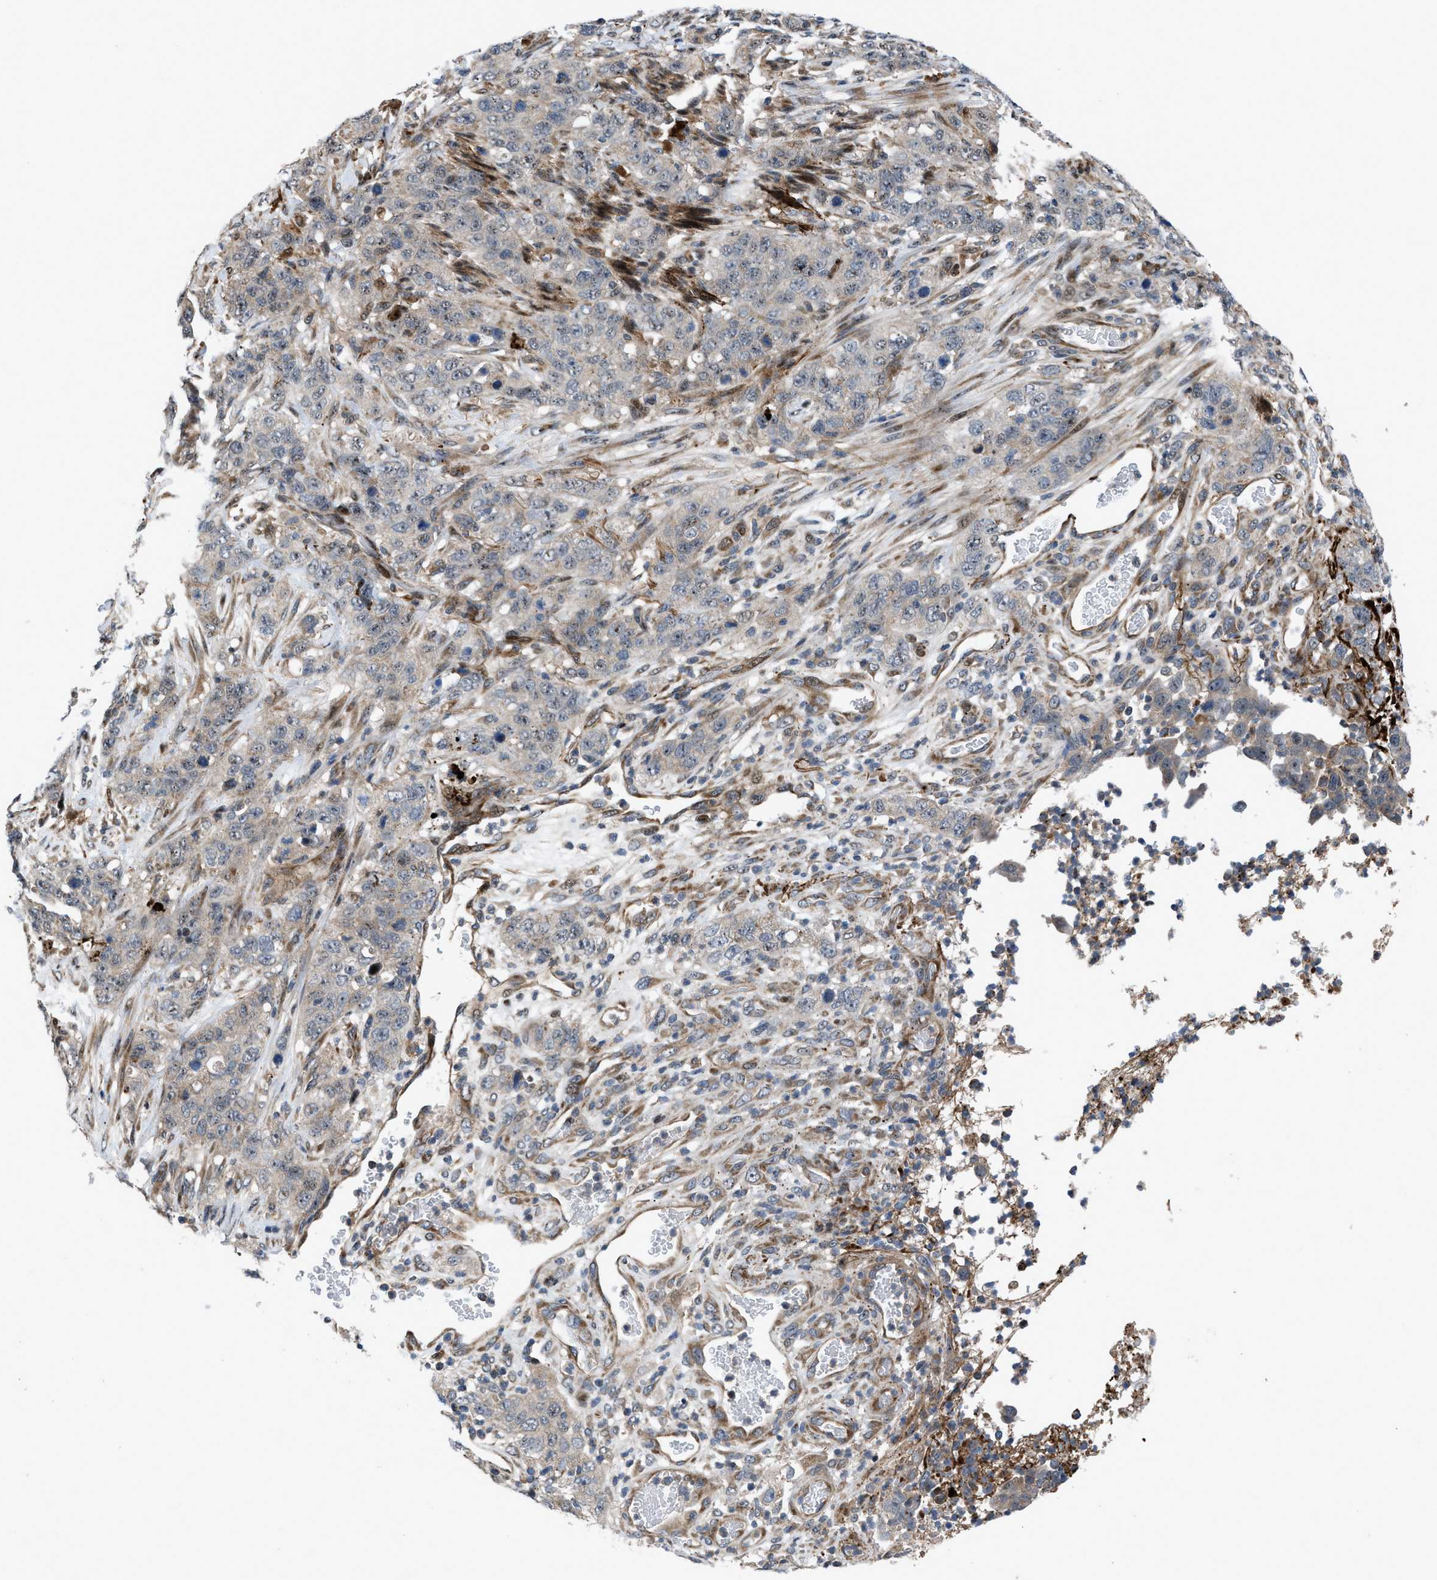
{"staining": {"intensity": "weak", "quantity": "<25%", "location": "cytoplasmic/membranous"}, "tissue": "stomach cancer", "cell_type": "Tumor cells", "image_type": "cancer", "snomed": [{"axis": "morphology", "description": "Adenocarcinoma, NOS"}, {"axis": "topography", "description": "Stomach"}], "caption": "This is an IHC image of human stomach cancer. There is no staining in tumor cells.", "gene": "AP3M2", "patient": {"sex": "male", "age": 48}}